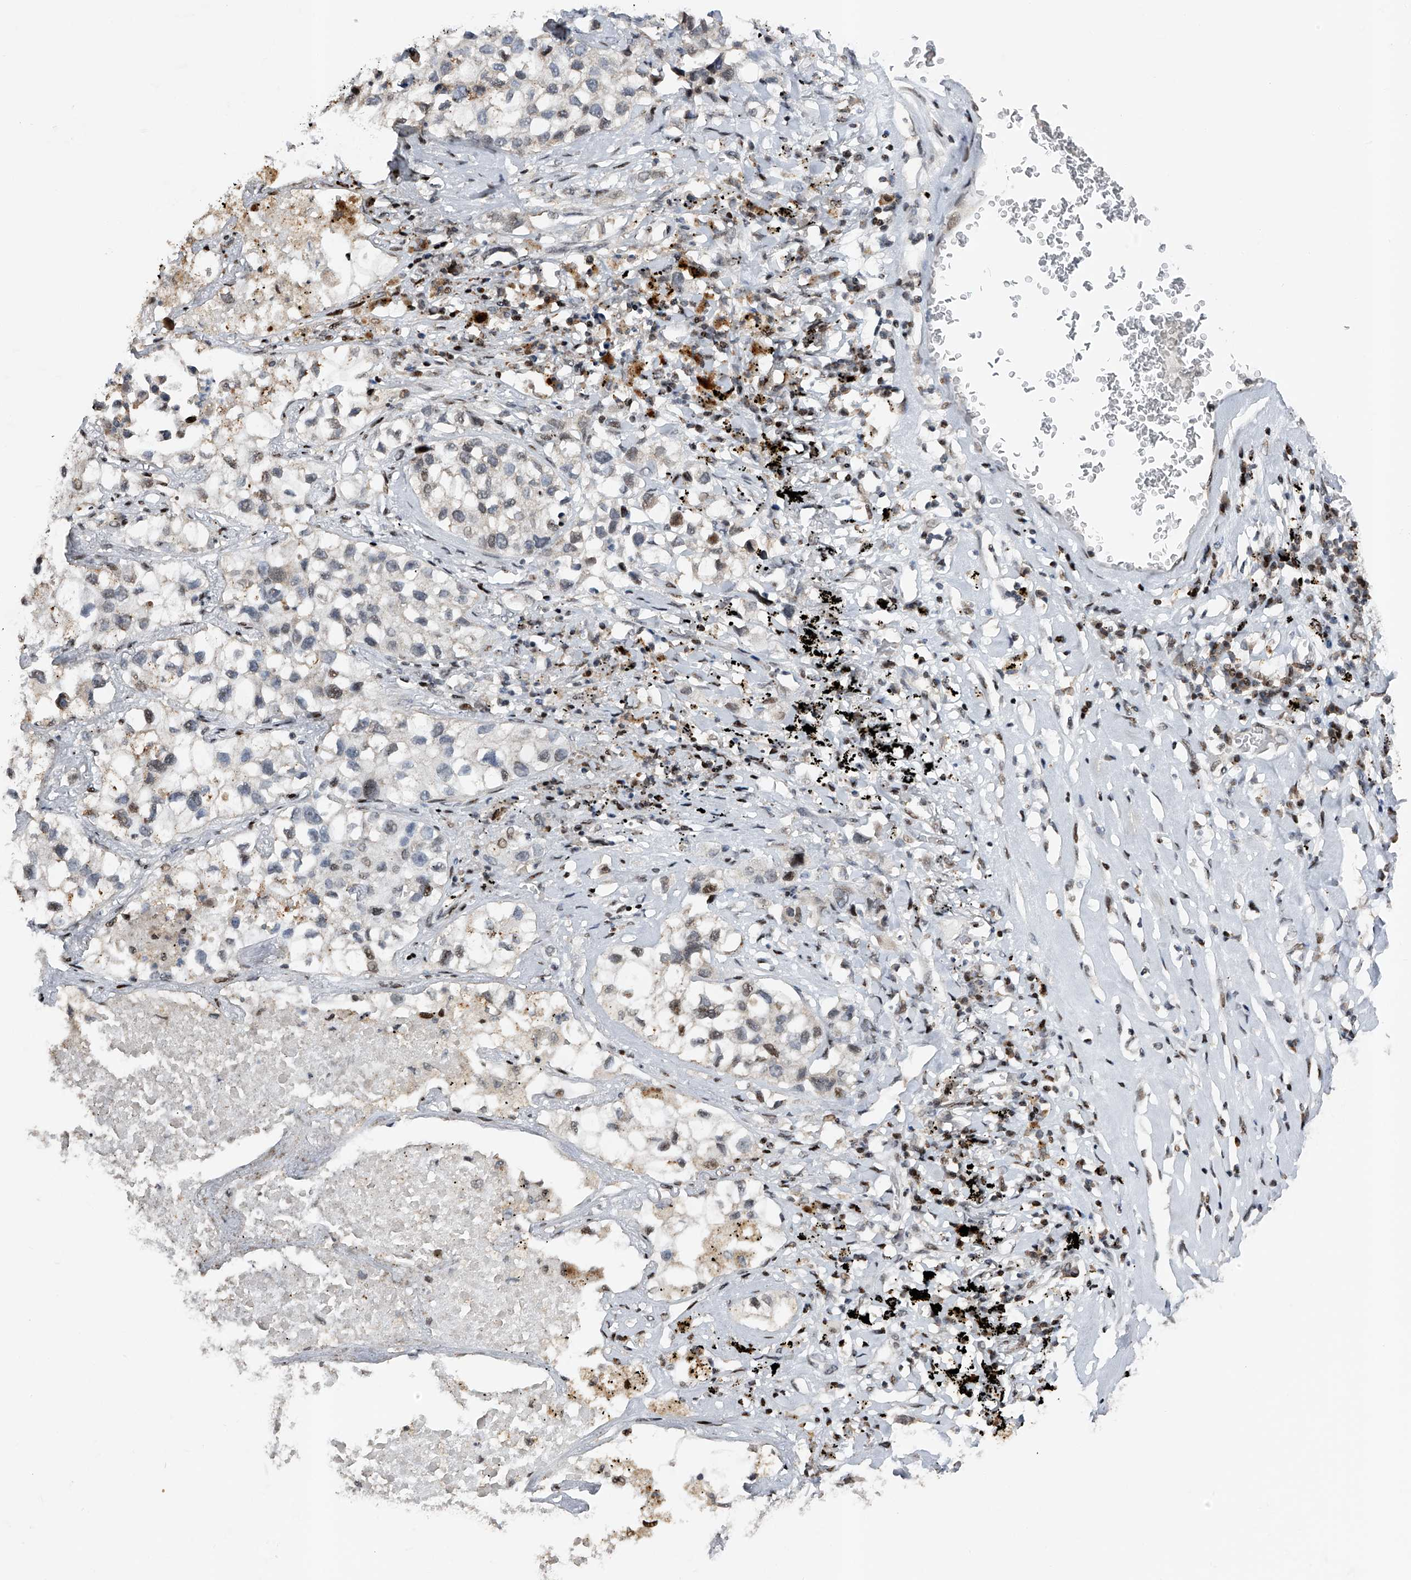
{"staining": {"intensity": "negative", "quantity": "none", "location": "none"}, "tissue": "lung cancer", "cell_type": "Tumor cells", "image_type": "cancer", "snomed": [{"axis": "morphology", "description": "Adenocarcinoma, NOS"}, {"axis": "topography", "description": "Lung"}], "caption": "This is a micrograph of IHC staining of adenocarcinoma (lung), which shows no staining in tumor cells.", "gene": "RWDD2A", "patient": {"sex": "male", "age": 63}}